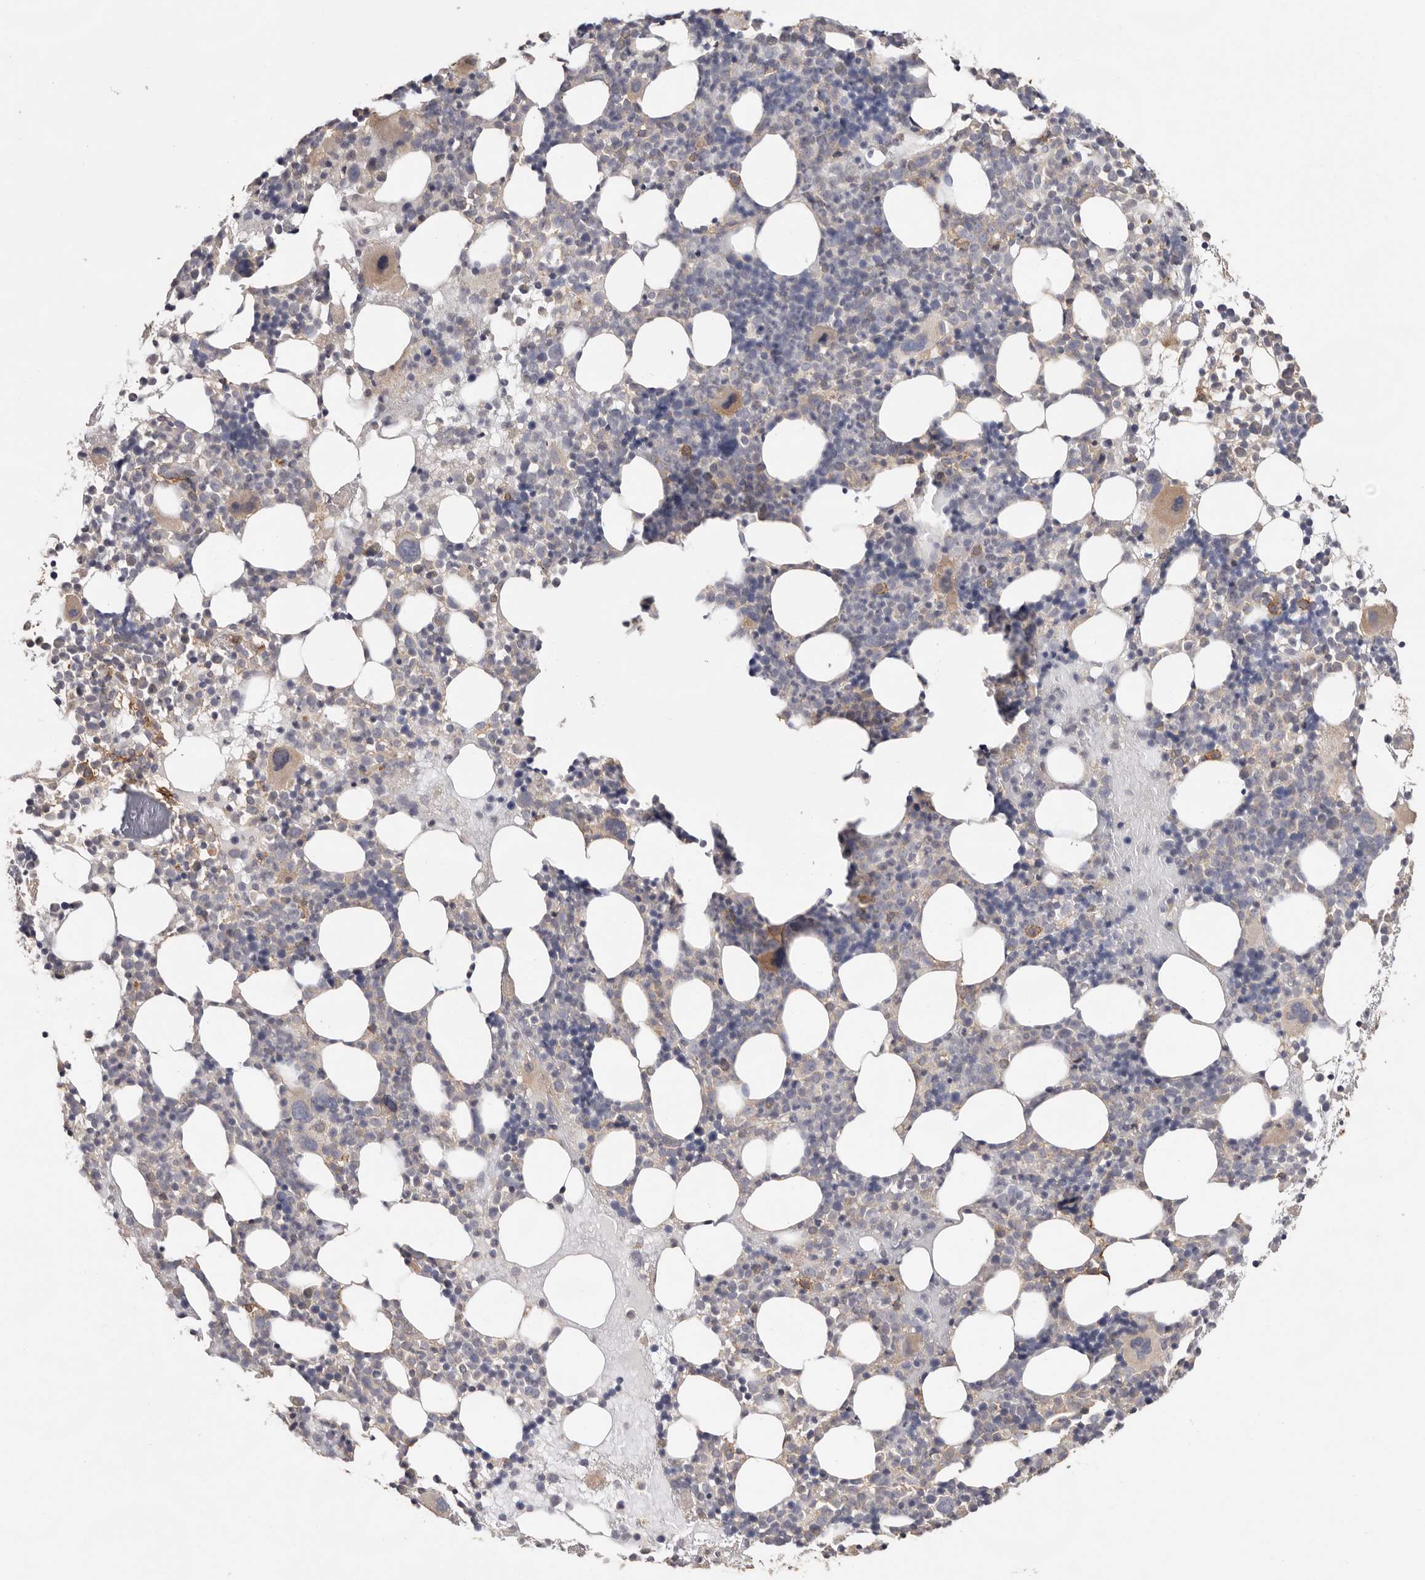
{"staining": {"intensity": "weak", "quantity": "25%-75%", "location": "cytoplasmic/membranous"}, "tissue": "bone marrow", "cell_type": "Hematopoietic cells", "image_type": "normal", "snomed": [{"axis": "morphology", "description": "Normal tissue, NOS"}, {"axis": "topography", "description": "Bone marrow"}], "caption": "Brown immunohistochemical staining in unremarkable bone marrow reveals weak cytoplasmic/membranous expression in about 25%-75% of hematopoietic cells.", "gene": "MMACHC", "patient": {"sex": "female", "age": 57}}